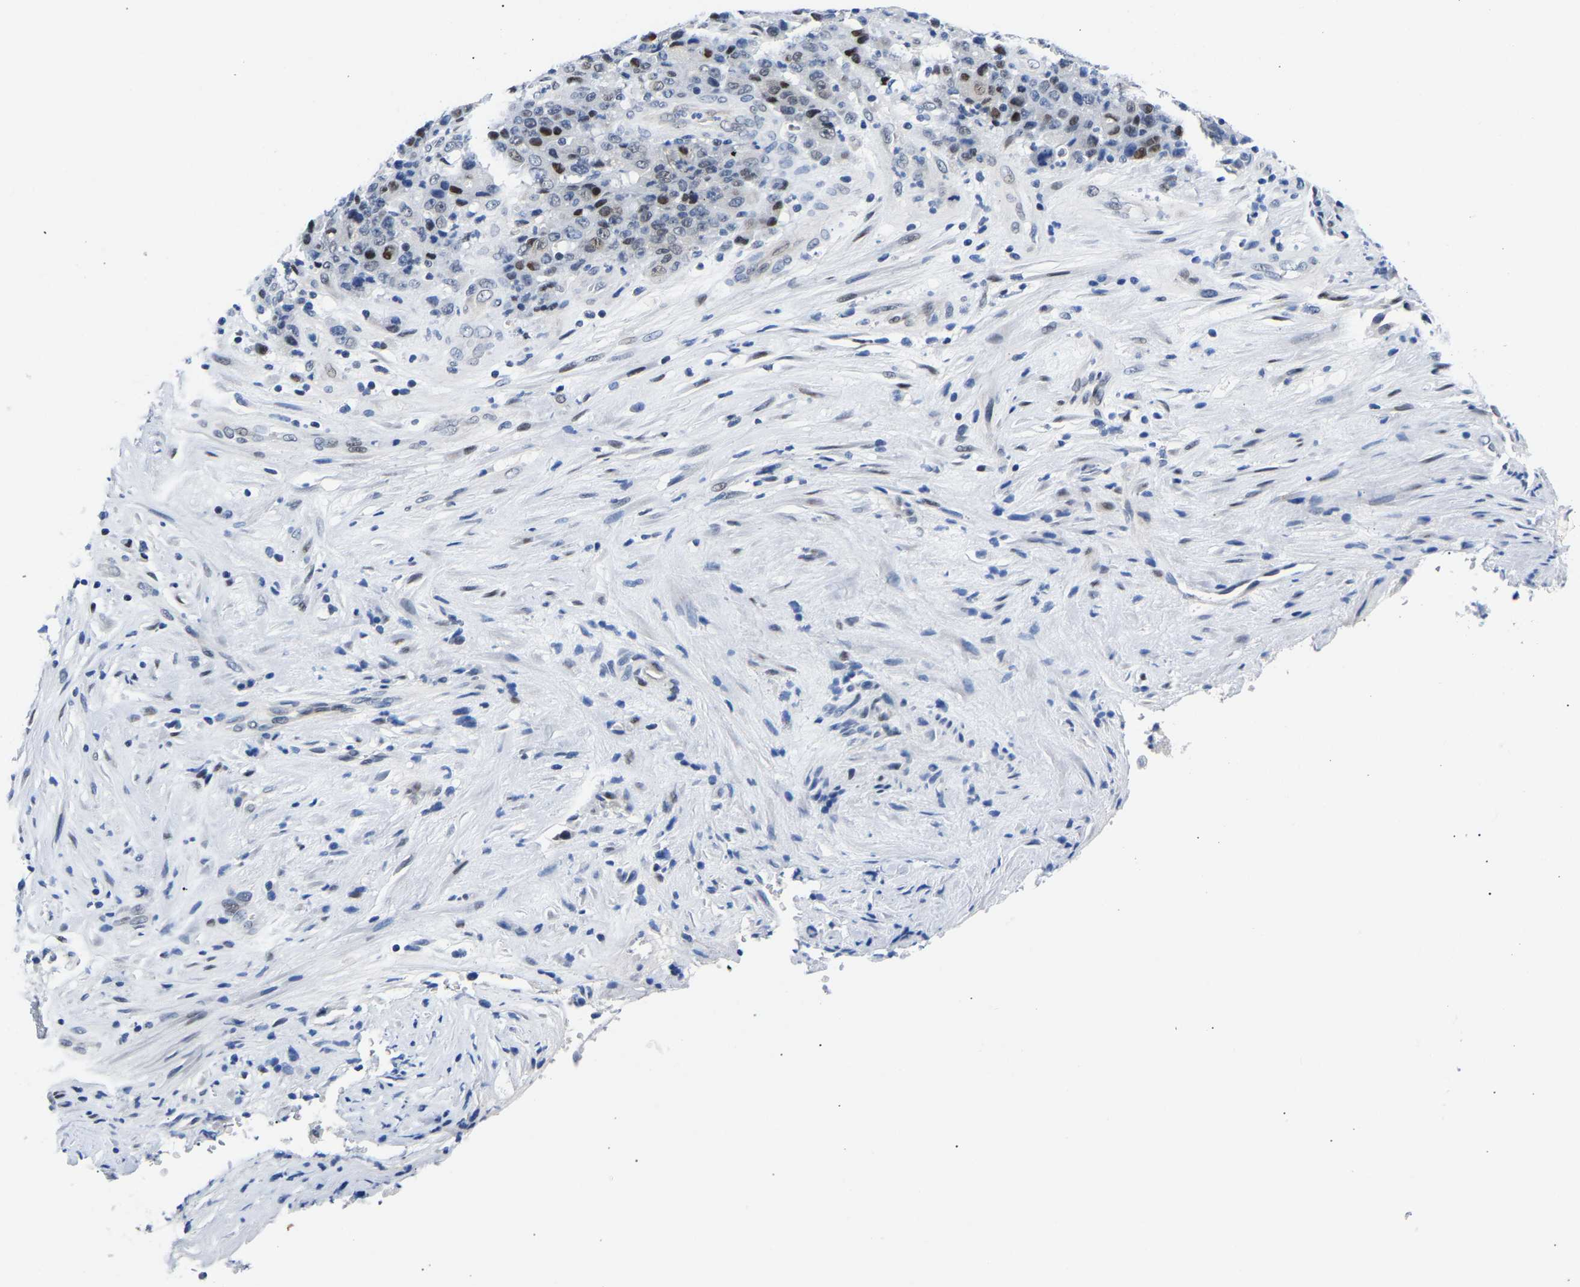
{"staining": {"intensity": "moderate", "quantity": "<25%", "location": "nuclear"}, "tissue": "stomach cancer", "cell_type": "Tumor cells", "image_type": "cancer", "snomed": [{"axis": "morphology", "description": "Adenocarcinoma, NOS"}, {"axis": "topography", "description": "Stomach"}], "caption": "Stomach cancer stained with DAB (3,3'-diaminobenzidine) immunohistochemistry demonstrates low levels of moderate nuclear expression in approximately <25% of tumor cells.", "gene": "PTRHD1", "patient": {"sex": "female", "age": 73}}